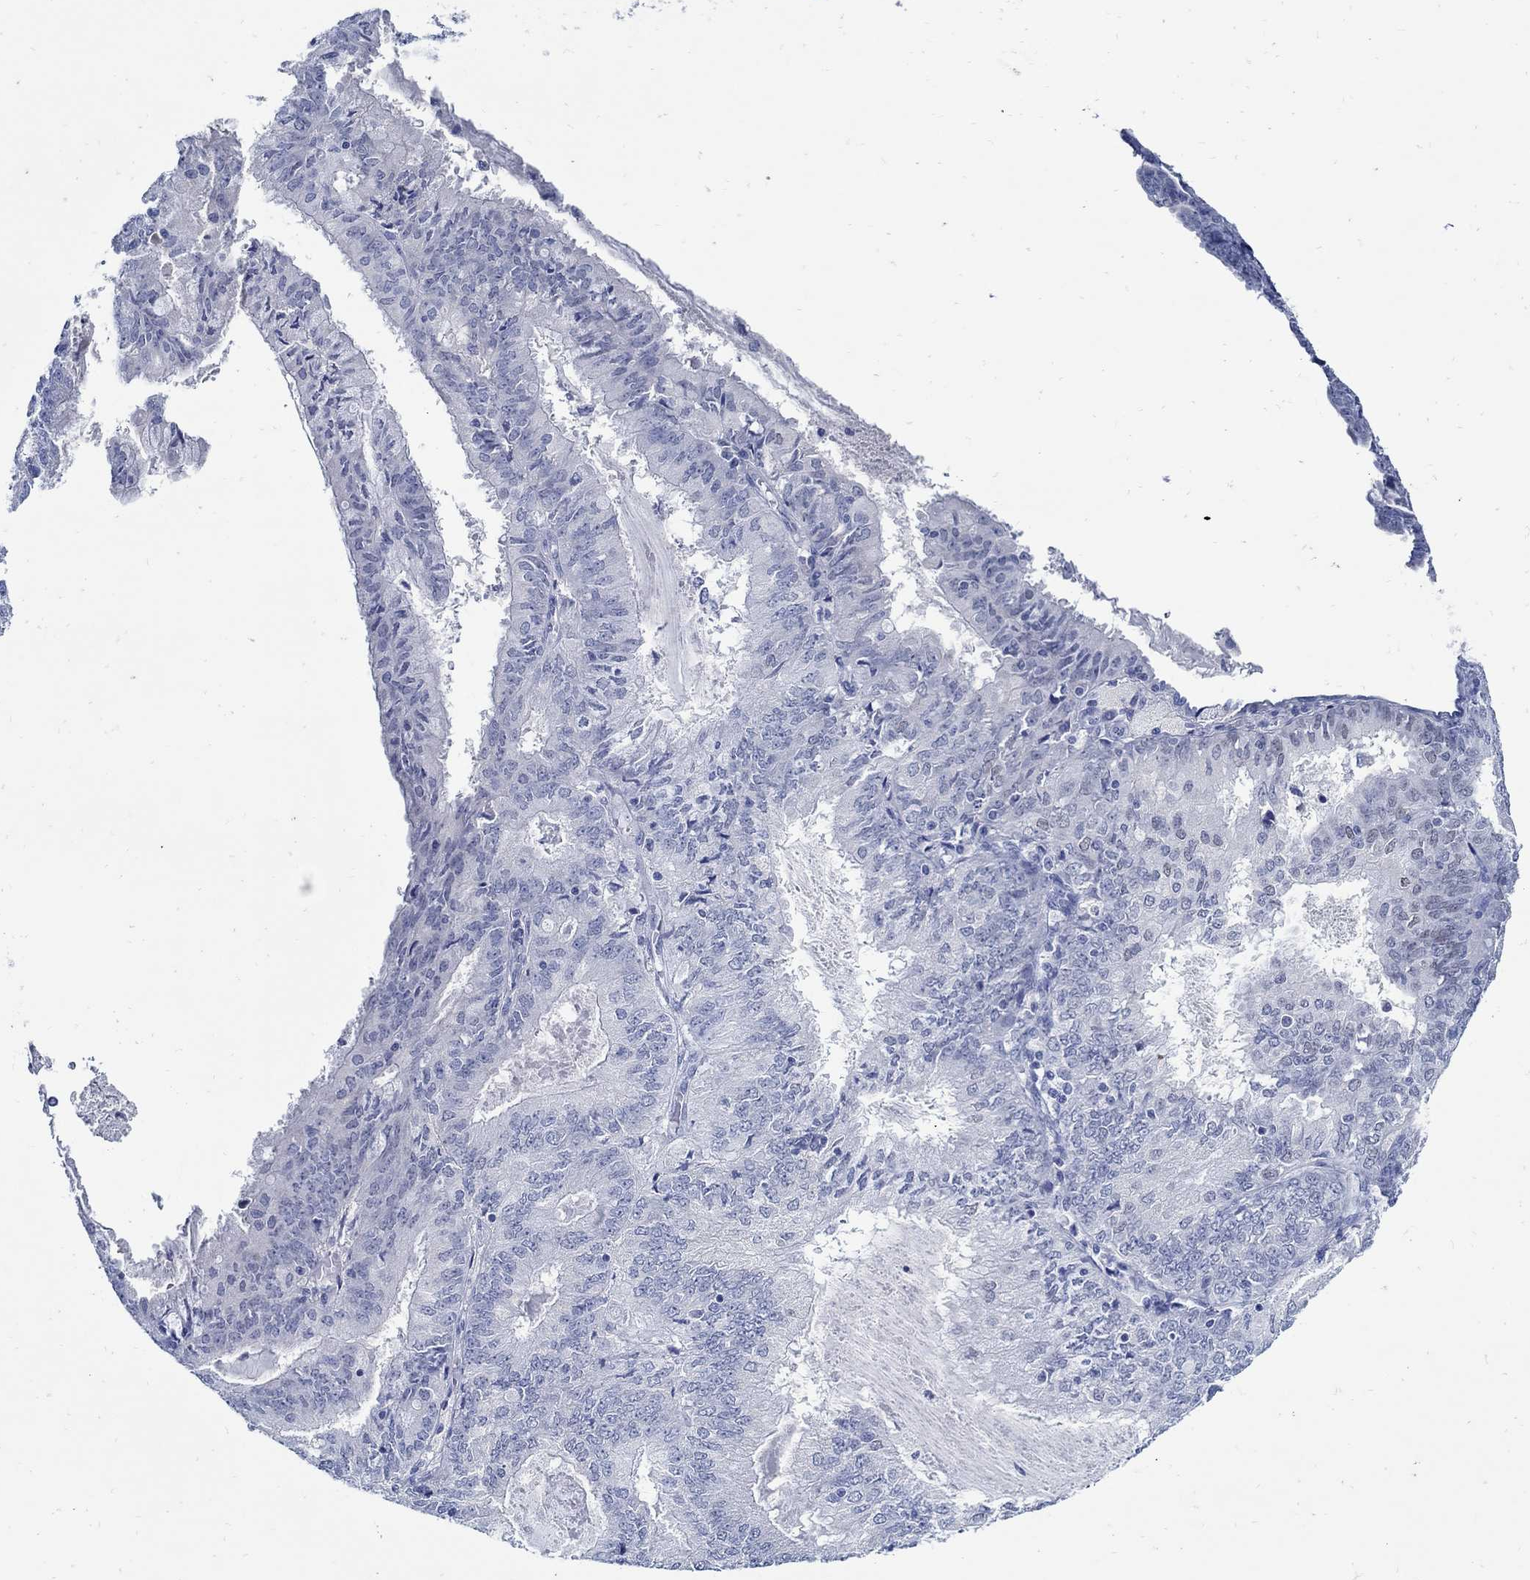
{"staining": {"intensity": "negative", "quantity": "none", "location": "none"}, "tissue": "endometrial cancer", "cell_type": "Tumor cells", "image_type": "cancer", "snomed": [{"axis": "morphology", "description": "Adenocarcinoma, NOS"}, {"axis": "topography", "description": "Endometrium"}], "caption": "IHC of endometrial adenocarcinoma reveals no staining in tumor cells. (DAB (3,3'-diaminobenzidine) immunohistochemistry with hematoxylin counter stain).", "gene": "PAX9", "patient": {"sex": "female", "age": 57}}